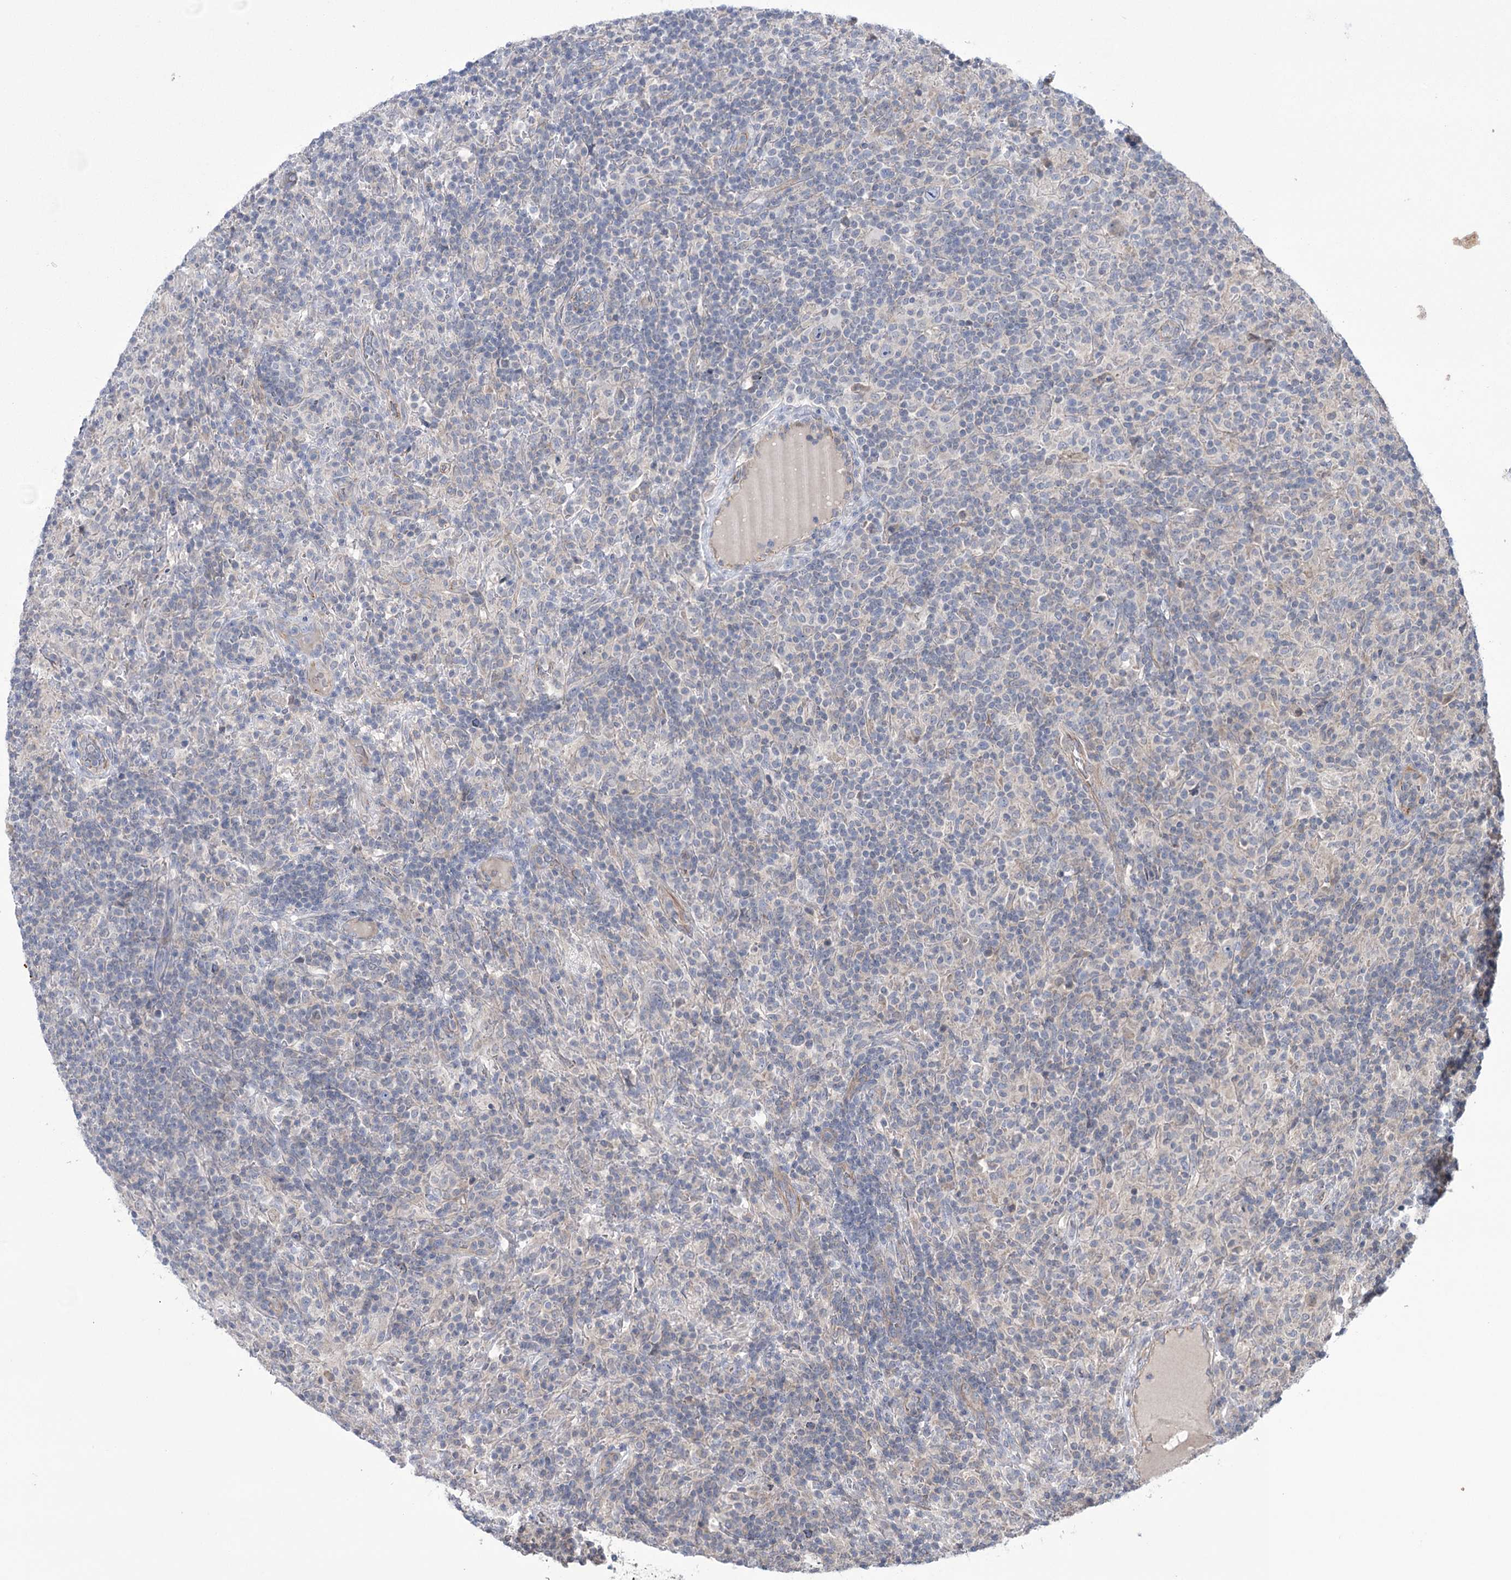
{"staining": {"intensity": "negative", "quantity": "none", "location": "none"}, "tissue": "lymphoma", "cell_type": "Tumor cells", "image_type": "cancer", "snomed": [{"axis": "morphology", "description": "Hodgkin's disease, NOS"}, {"axis": "topography", "description": "Lymph node"}], "caption": "A histopathology image of lymphoma stained for a protein exhibits no brown staining in tumor cells.", "gene": "TRIM71", "patient": {"sex": "male", "age": 70}}